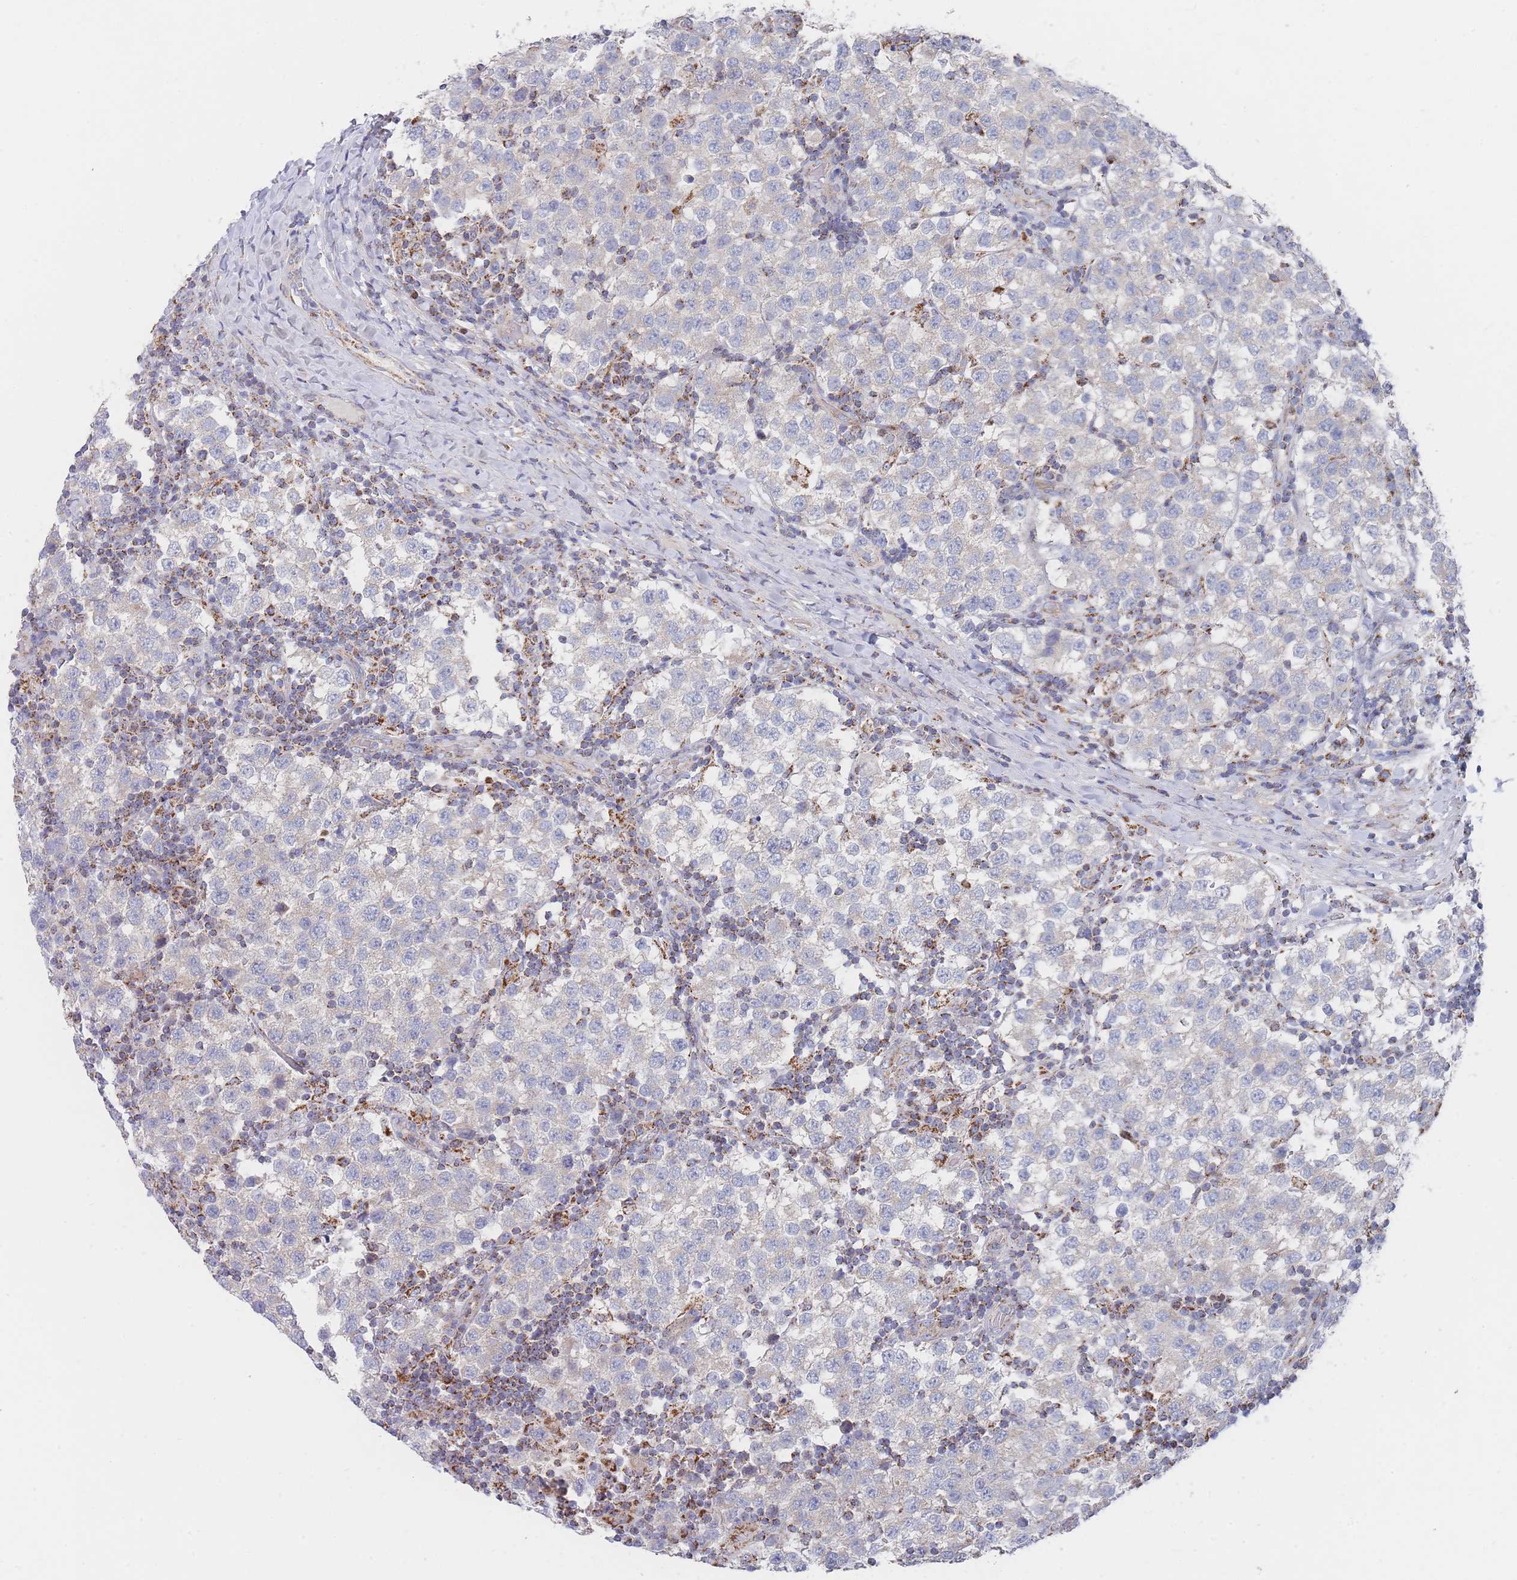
{"staining": {"intensity": "negative", "quantity": "none", "location": "none"}, "tissue": "testis cancer", "cell_type": "Tumor cells", "image_type": "cancer", "snomed": [{"axis": "morphology", "description": "Seminoma, NOS"}, {"axis": "topography", "description": "Testis"}], "caption": "Immunohistochemical staining of seminoma (testis) displays no significant positivity in tumor cells.", "gene": "IKZF4", "patient": {"sex": "male", "age": 34}}